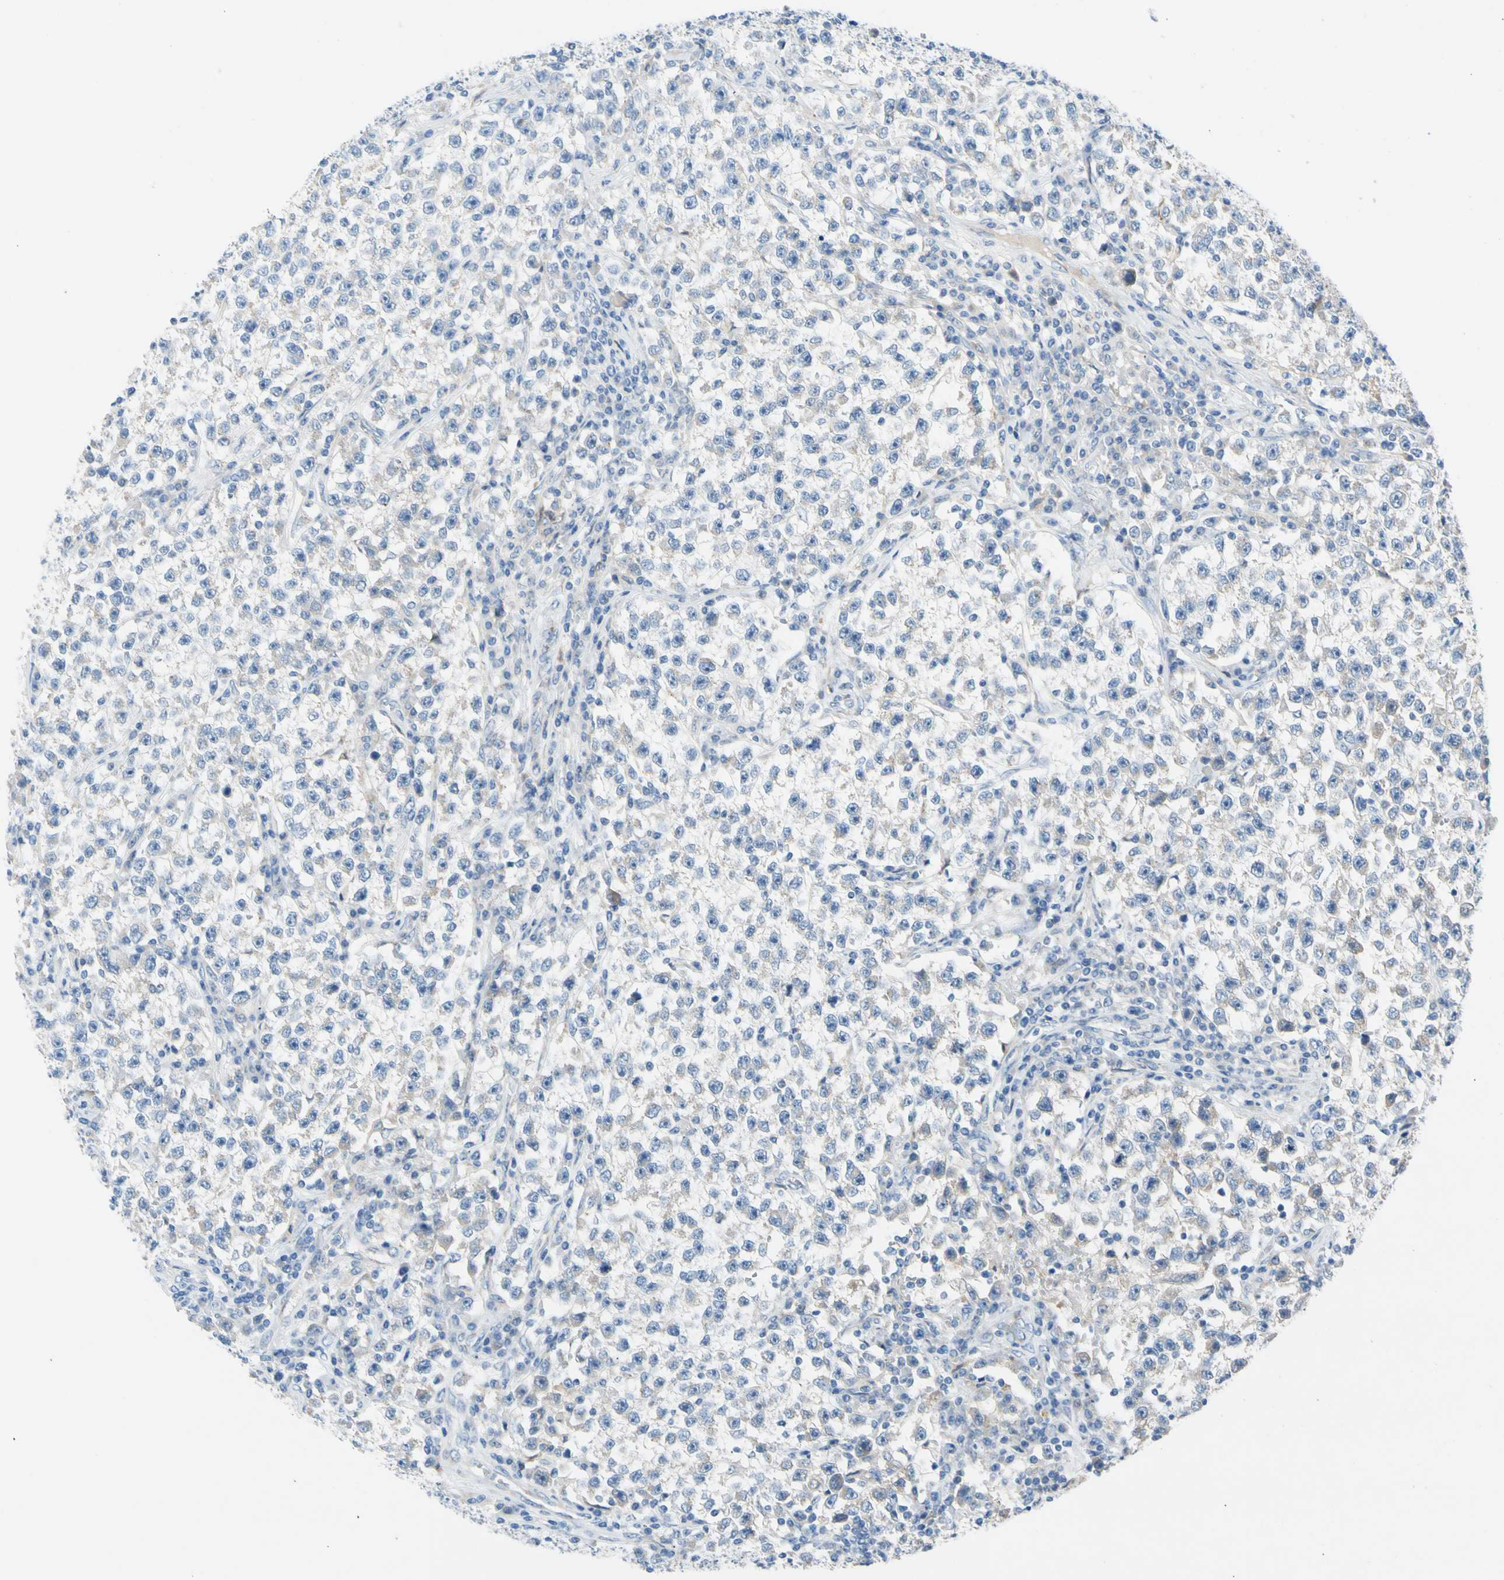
{"staining": {"intensity": "negative", "quantity": "none", "location": "none"}, "tissue": "testis cancer", "cell_type": "Tumor cells", "image_type": "cancer", "snomed": [{"axis": "morphology", "description": "Seminoma, NOS"}, {"axis": "topography", "description": "Testis"}], "caption": "This micrograph is of seminoma (testis) stained with immunohistochemistry to label a protein in brown with the nuclei are counter-stained blue. There is no expression in tumor cells.", "gene": "GASK1B", "patient": {"sex": "male", "age": 22}}